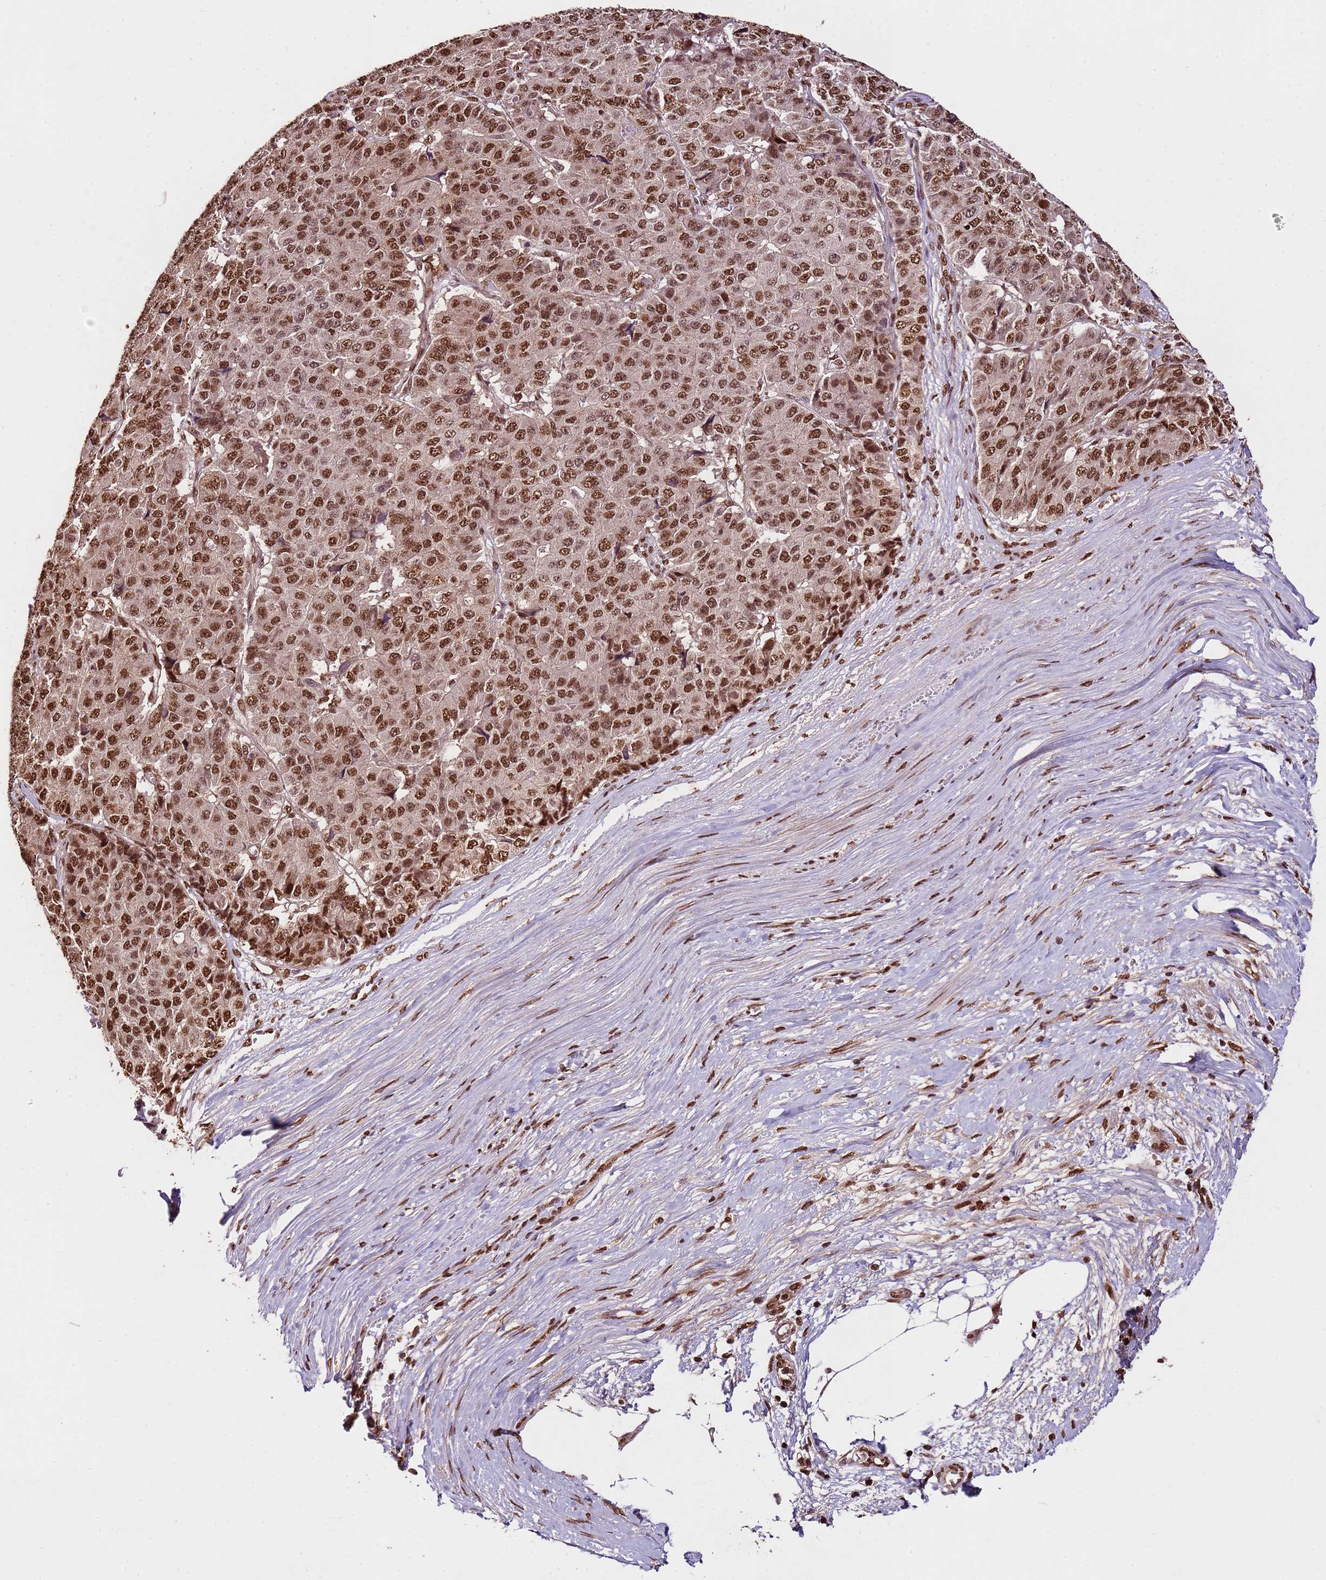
{"staining": {"intensity": "strong", "quantity": ">75%", "location": "nuclear"}, "tissue": "pancreatic cancer", "cell_type": "Tumor cells", "image_type": "cancer", "snomed": [{"axis": "morphology", "description": "Adenocarcinoma, NOS"}, {"axis": "topography", "description": "Pancreas"}], "caption": "An image of pancreatic cancer stained for a protein reveals strong nuclear brown staining in tumor cells.", "gene": "ZBTB12", "patient": {"sex": "male", "age": 50}}